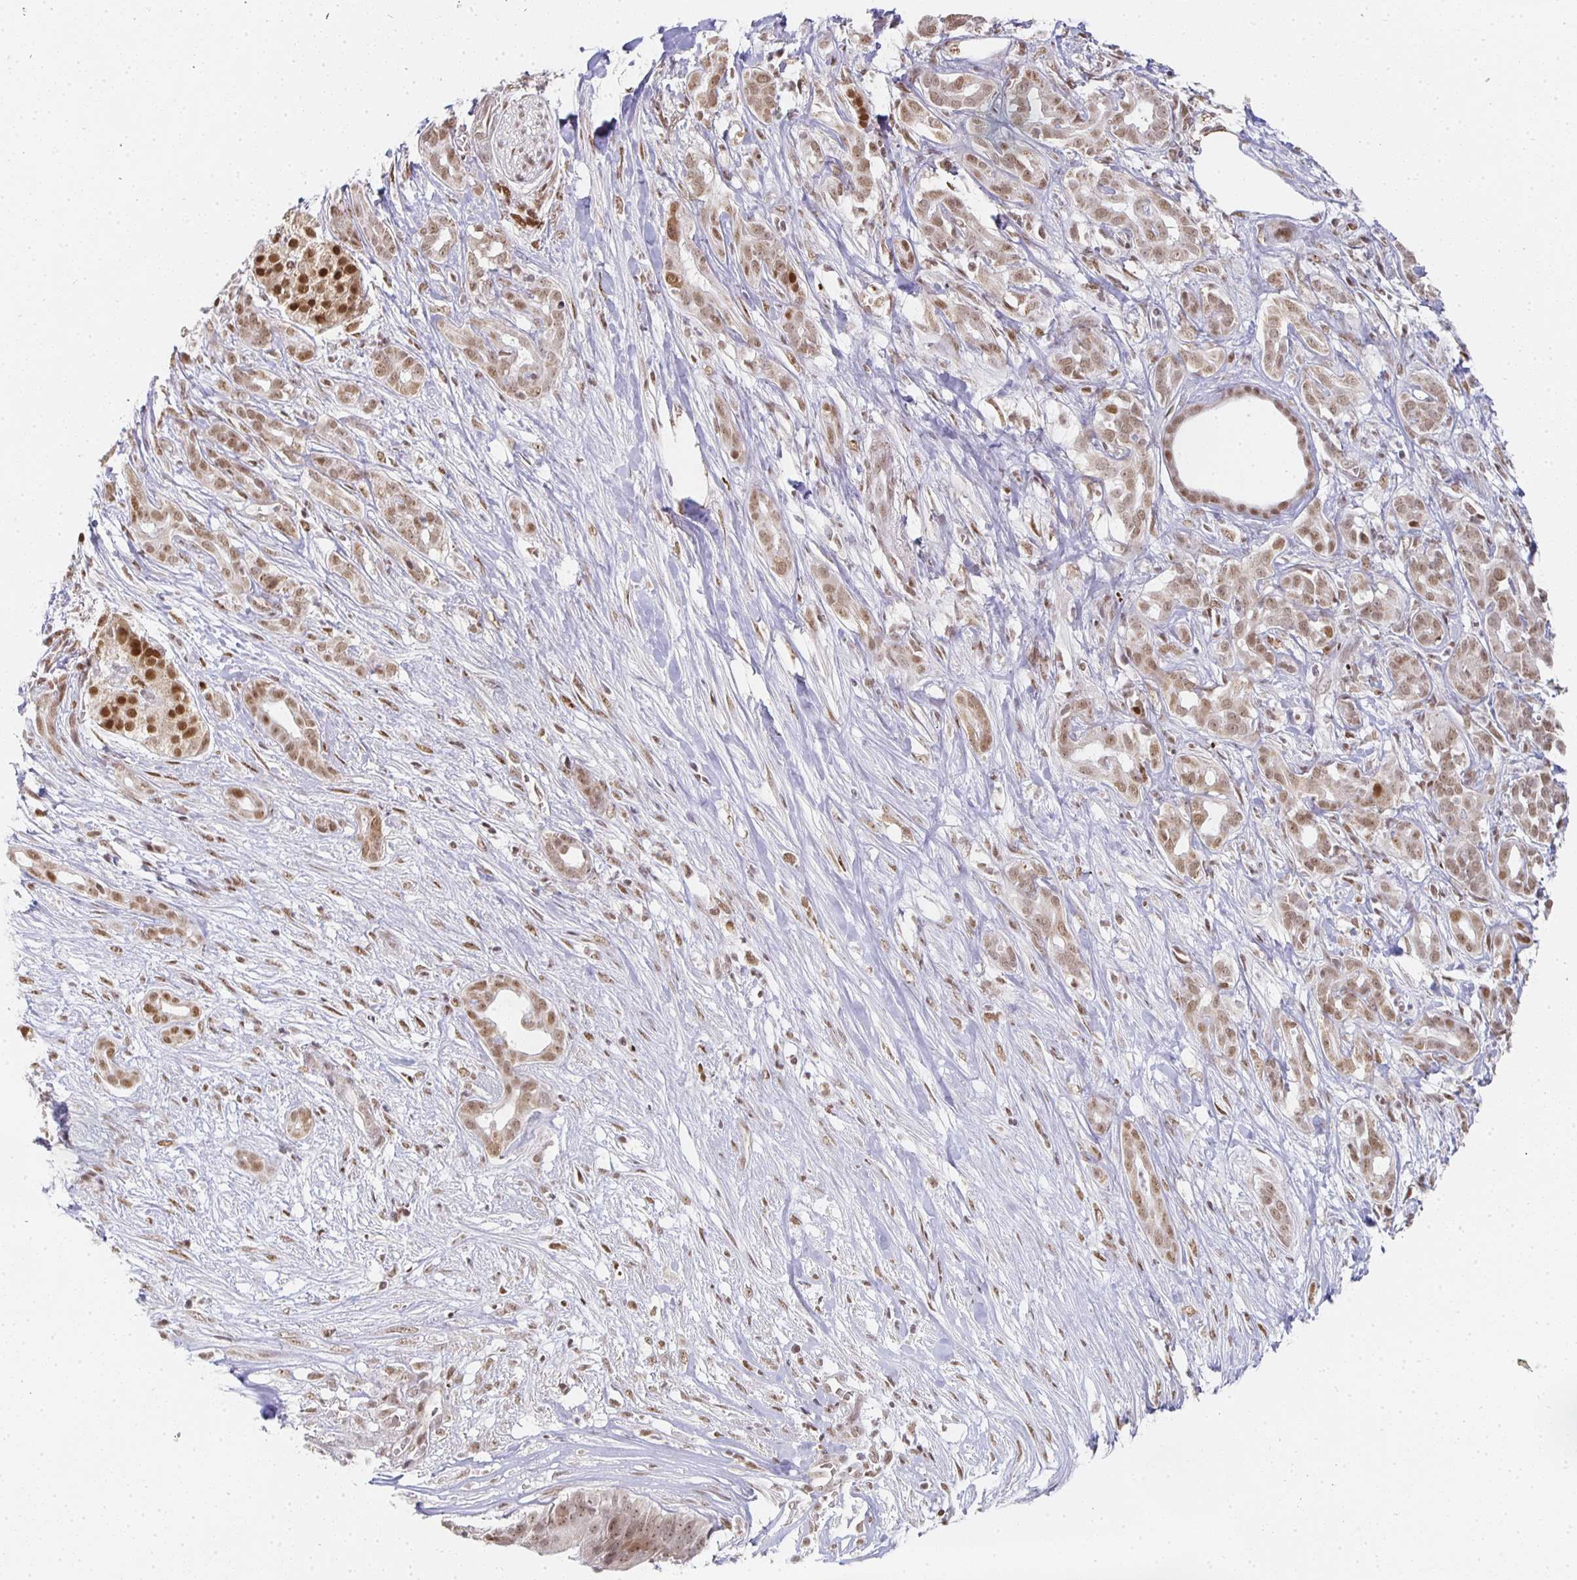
{"staining": {"intensity": "moderate", "quantity": ">75%", "location": "nuclear"}, "tissue": "pancreatic cancer", "cell_type": "Tumor cells", "image_type": "cancer", "snomed": [{"axis": "morphology", "description": "Adenocarcinoma, NOS"}, {"axis": "topography", "description": "Pancreas"}], "caption": "This image shows pancreatic adenocarcinoma stained with immunohistochemistry (IHC) to label a protein in brown. The nuclear of tumor cells show moderate positivity for the protein. Nuclei are counter-stained blue.", "gene": "SMARCA2", "patient": {"sex": "male", "age": 61}}